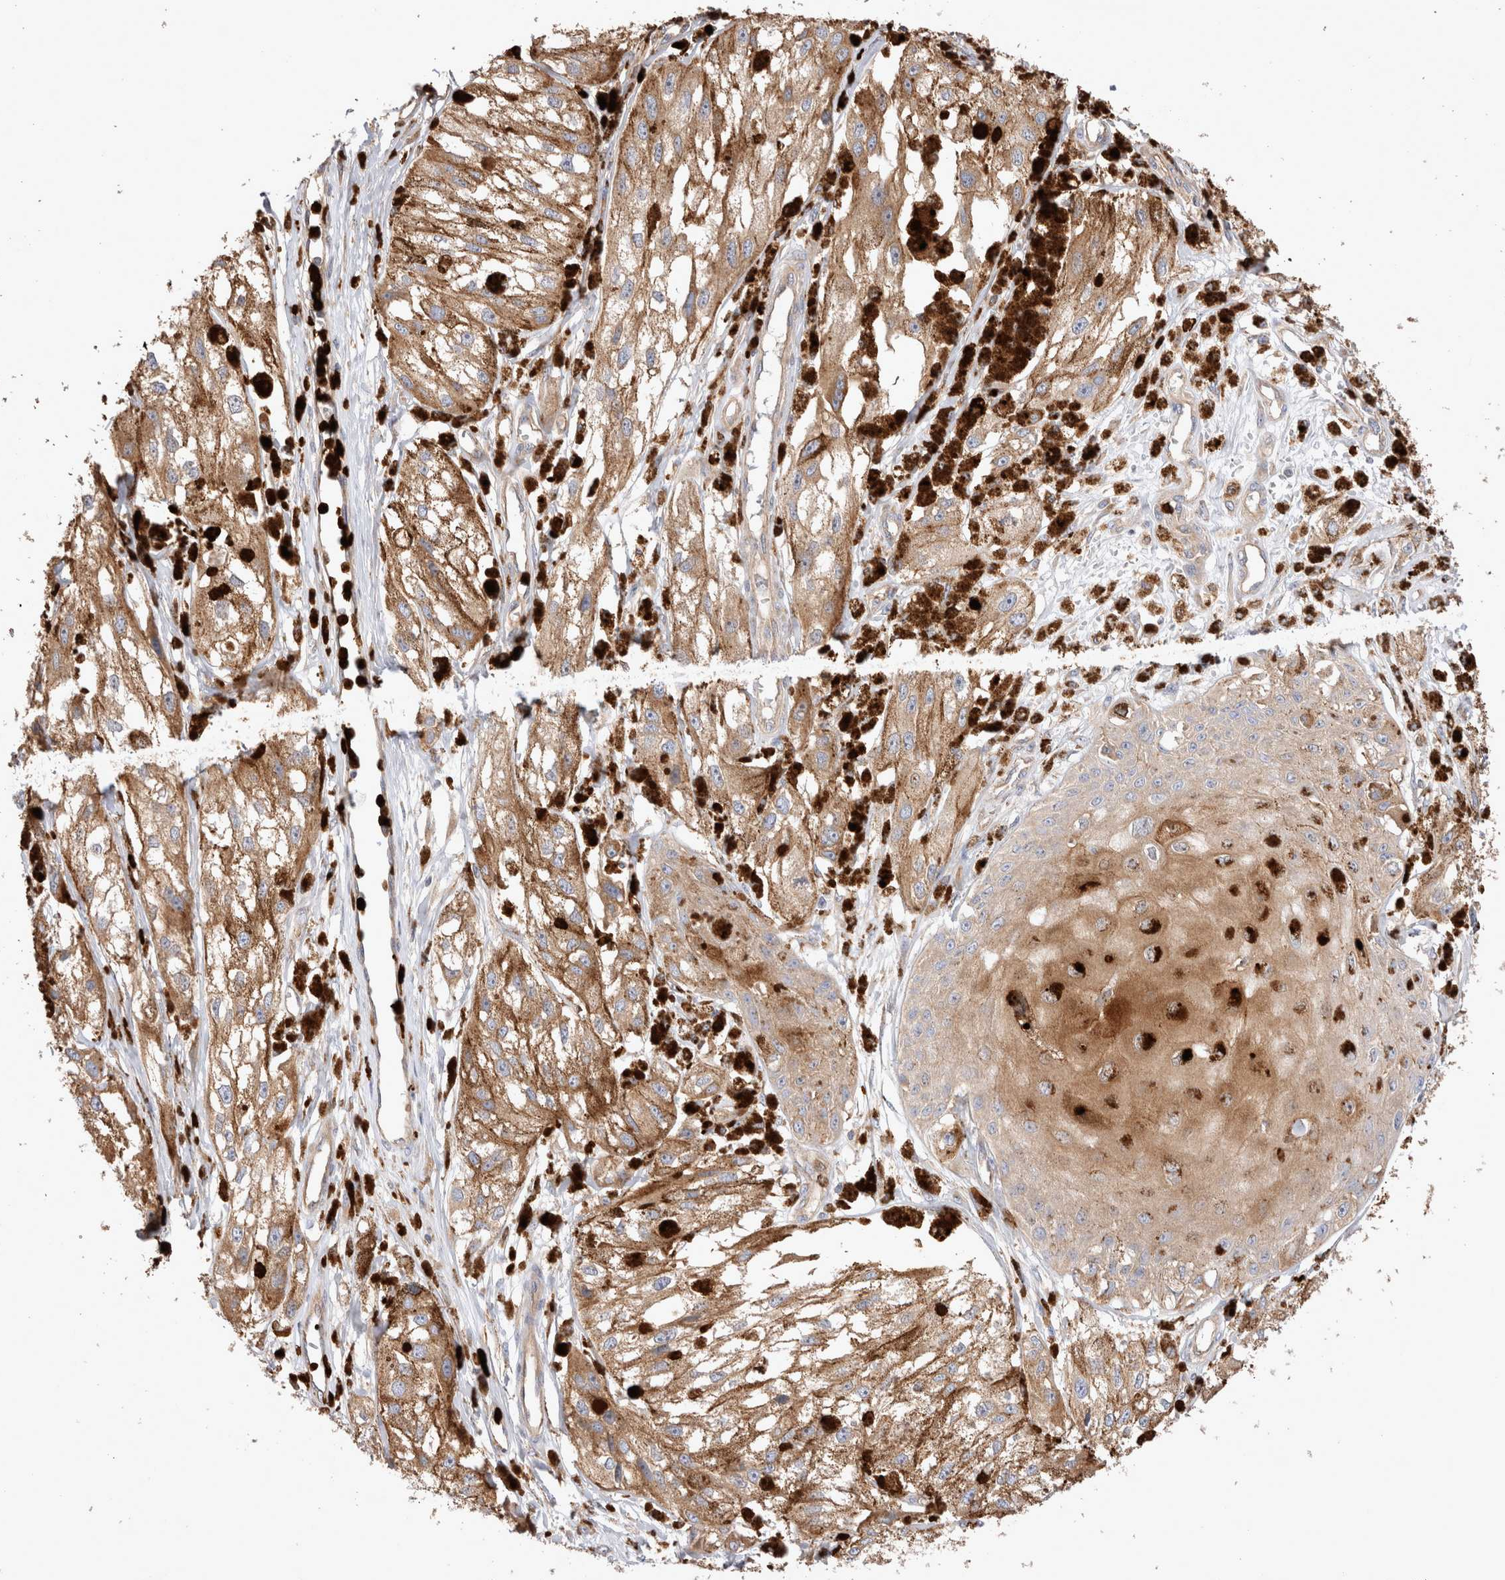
{"staining": {"intensity": "moderate", "quantity": ">75%", "location": "cytoplasmic/membranous"}, "tissue": "melanoma", "cell_type": "Tumor cells", "image_type": "cancer", "snomed": [{"axis": "morphology", "description": "Malignant melanoma, NOS"}, {"axis": "topography", "description": "Skin"}], "caption": "Protein expression analysis of human malignant melanoma reveals moderate cytoplasmic/membranous staining in about >75% of tumor cells.", "gene": "NXT2", "patient": {"sex": "male", "age": 88}}